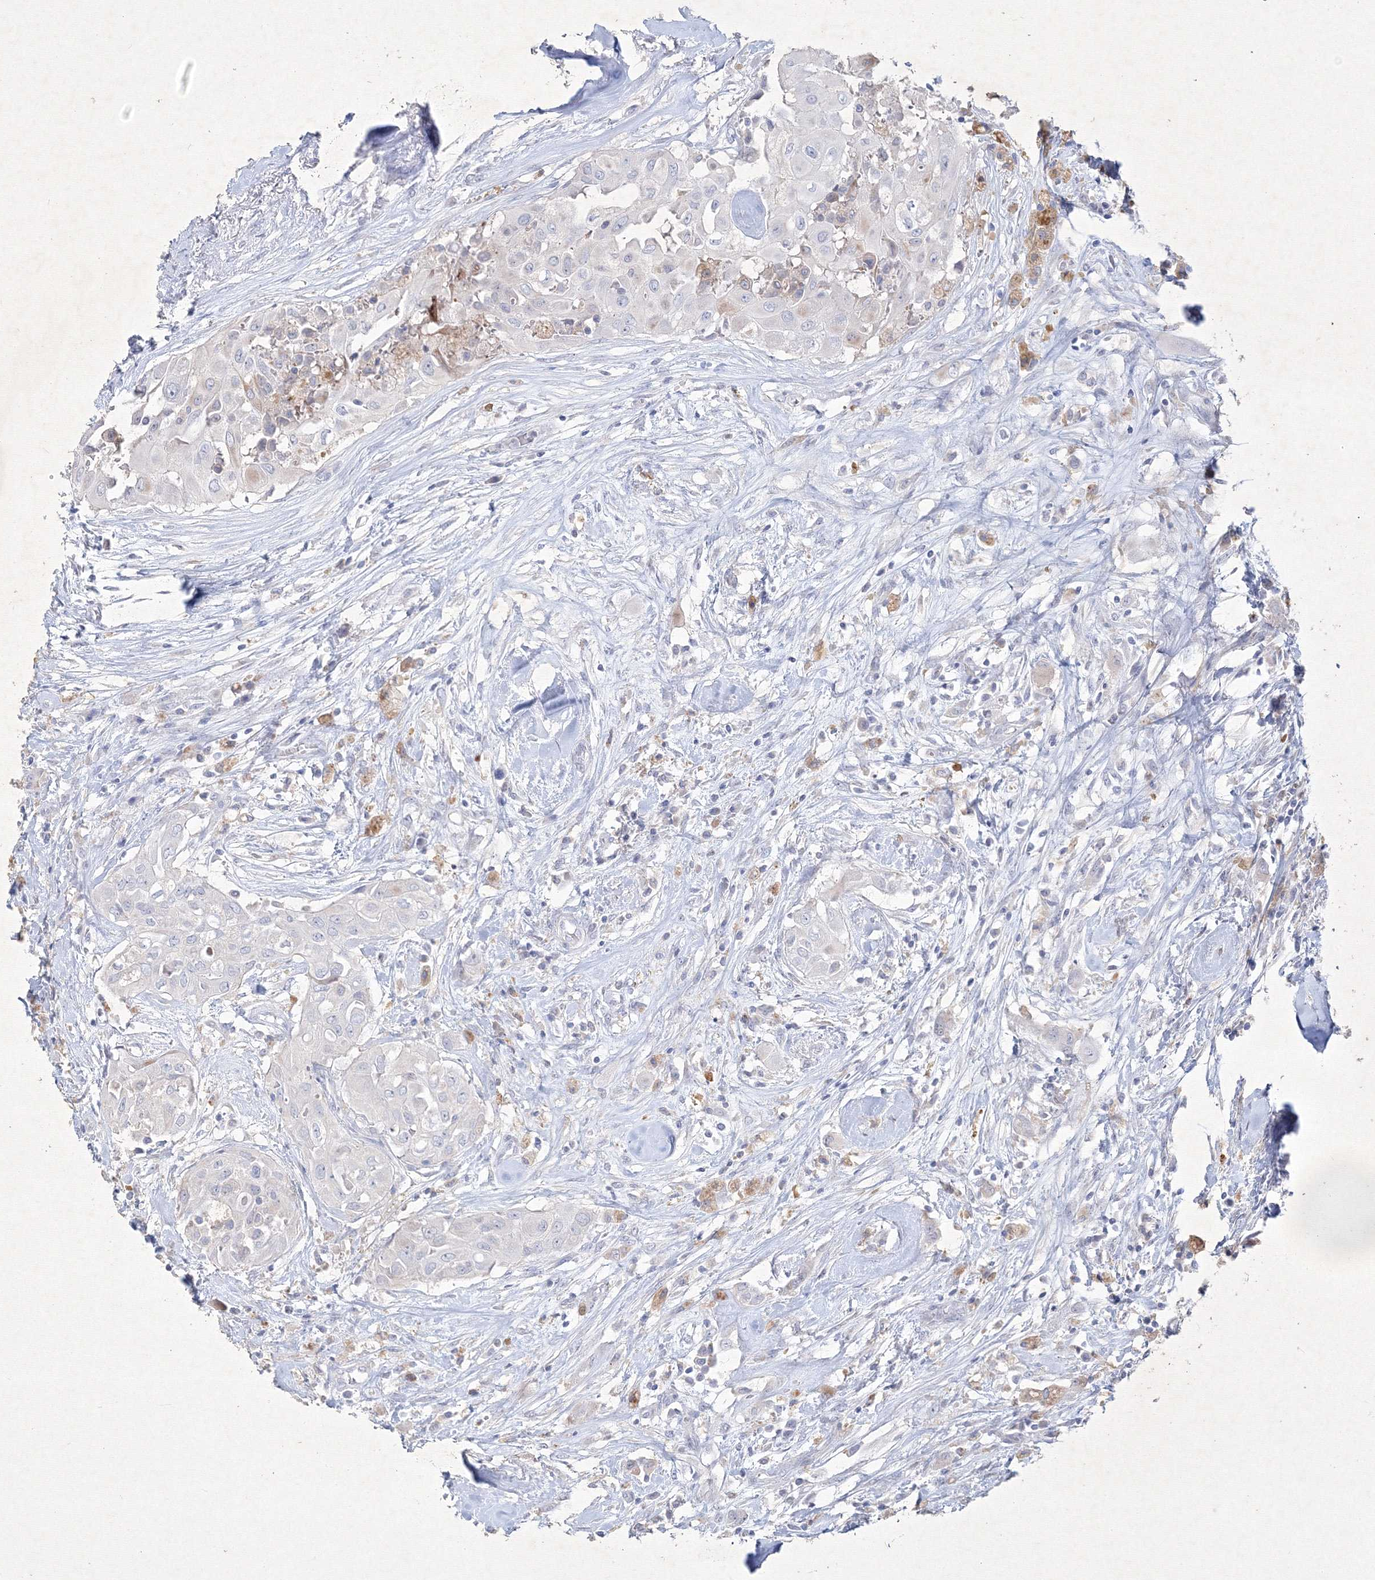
{"staining": {"intensity": "negative", "quantity": "none", "location": "none"}, "tissue": "thyroid cancer", "cell_type": "Tumor cells", "image_type": "cancer", "snomed": [{"axis": "morphology", "description": "Papillary adenocarcinoma, NOS"}, {"axis": "topography", "description": "Thyroid gland"}], "caption": "This is a histopathology image of immunohistochemistry staining of thyroid papillary adenocarcinoma, which shows no expression in tumor cells. Nuclei are stained in blue.", "gene": "CXXC4", "patient": {"sex": "female", "age": 59}}